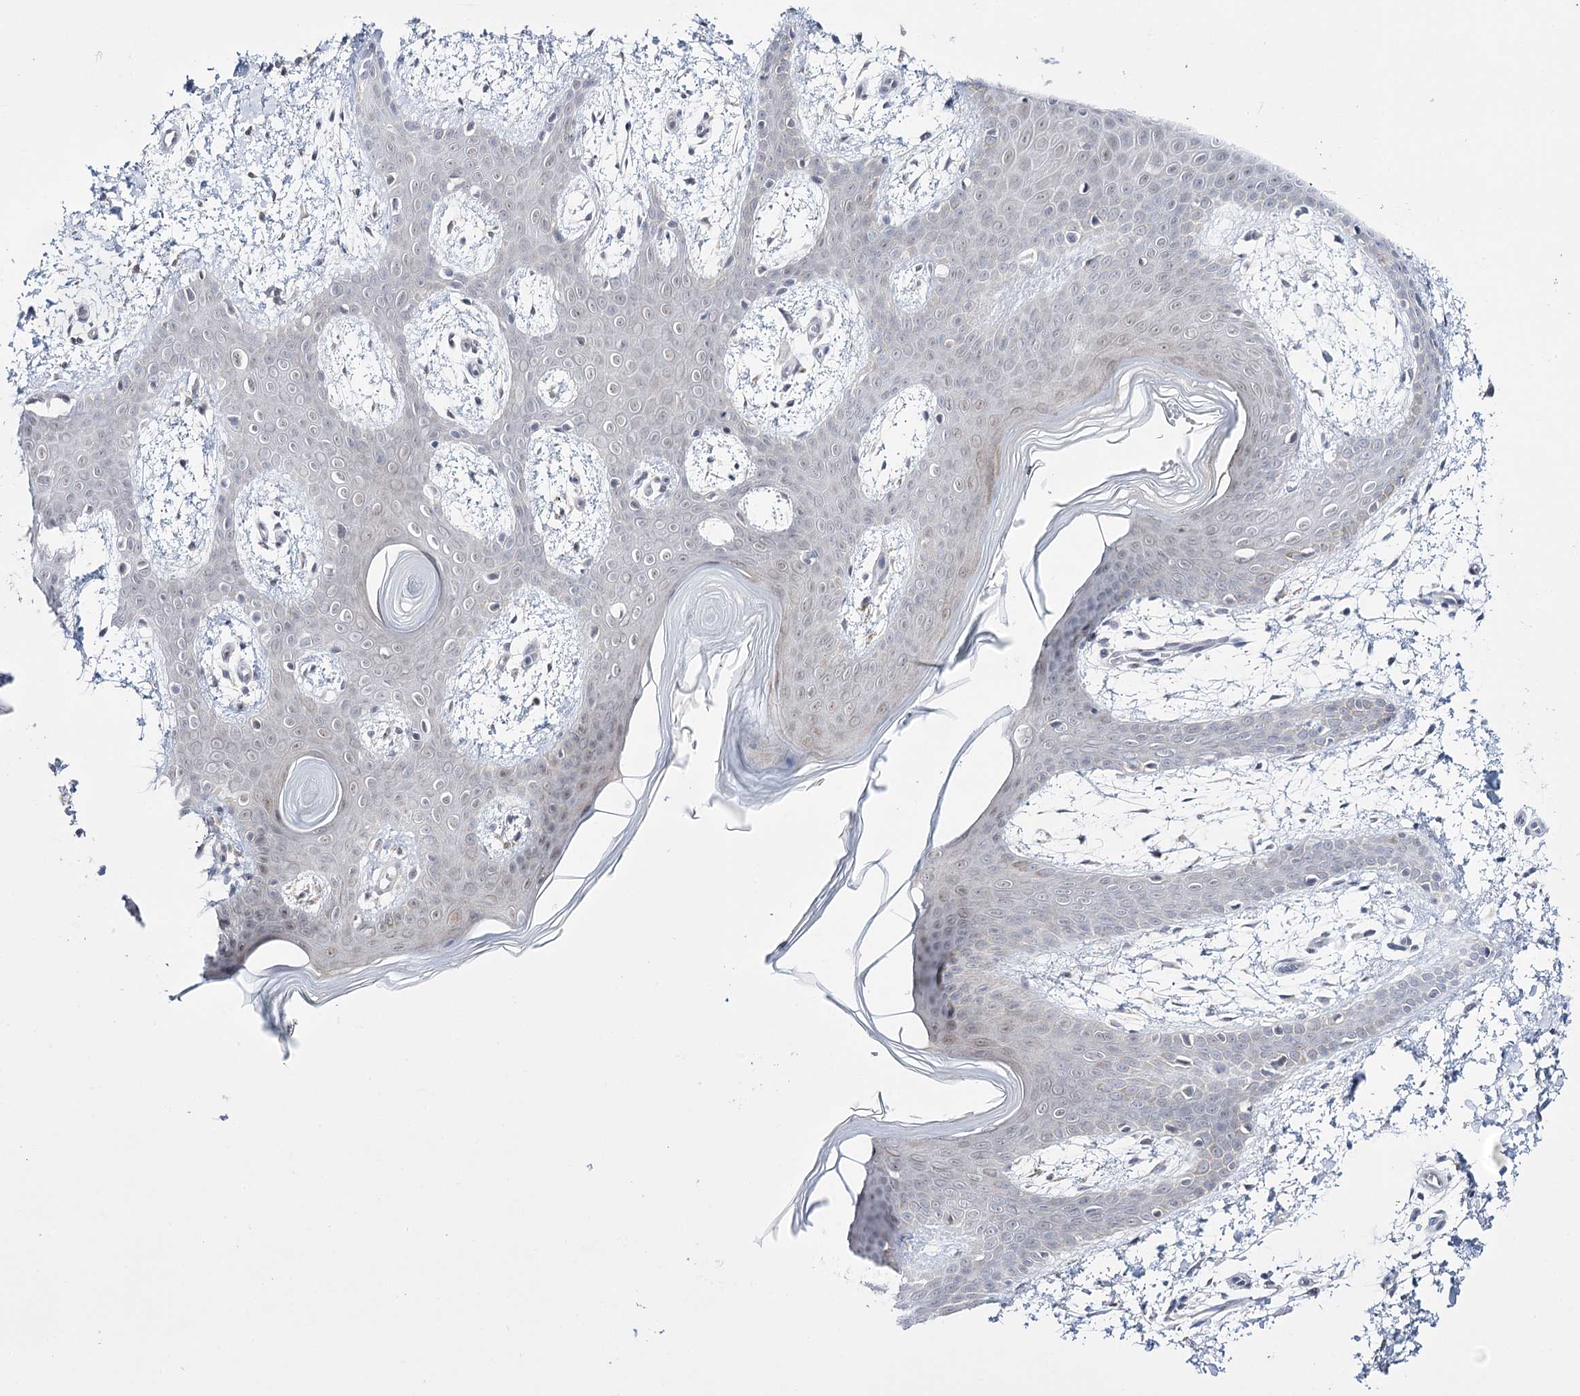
{"staining": {"intensity": "moderate", "quantity": "<25%", "location": "nuclear"}, "tissue": "skin", "cell_type": "Fibroblasts", "image_type": "normal", "snomed": [{"axis": "morphology", "description": "Normal tissue, NOS"}, {"axis": "topography", "description": "Skin"}], "caption": "Brown immunohistochemical staining in unremarkable skin displays moderate nuclear staining in approximately <25% of fibroblasts. The protein of interest is stained brown, and the nuclei are stained in blue (DAB IHC with brightfield microscopy, high magnification).", "gene": "RBM15B", "patient": {"sex": "male", "age": 36}}